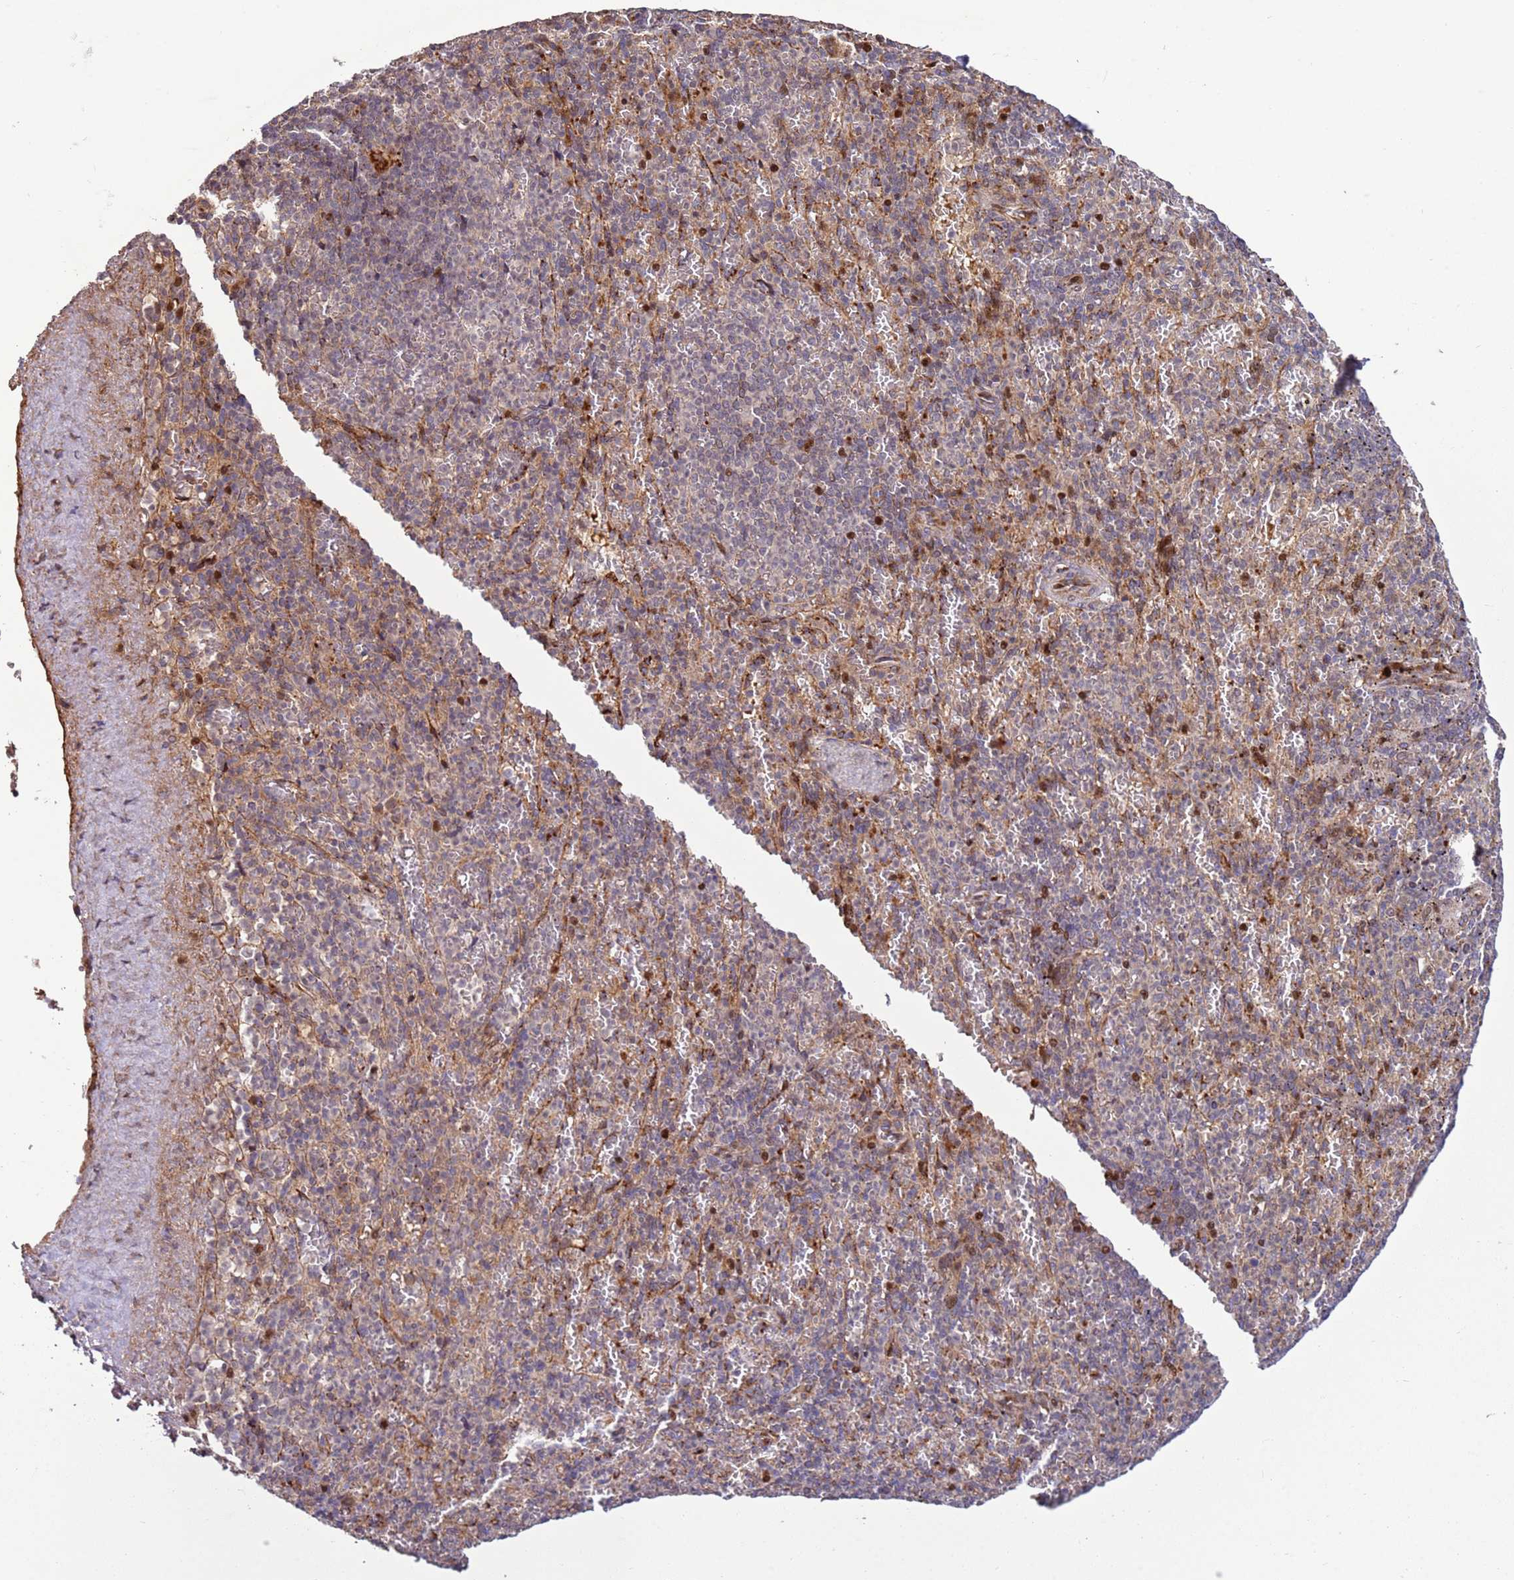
{"staining": {"intensity": "negative", "quantity": "none", "location": "none"}, "tissue": "spleen", "cell_type": "Cells in red pulp", "image_type": "normal", "snomed": [{"axis": "morphology", "description": "Normal tissue, NOS"}, {"axis": "topography", "description": "Spleen"}], "caption": "Normal spleen was stained to show a protein in brown. There is no significant staining in cells in red pulp. Nuclei are stained in blue.", "gene": "RHBDL1", "patient": {"sex": "female", "age": 74}}